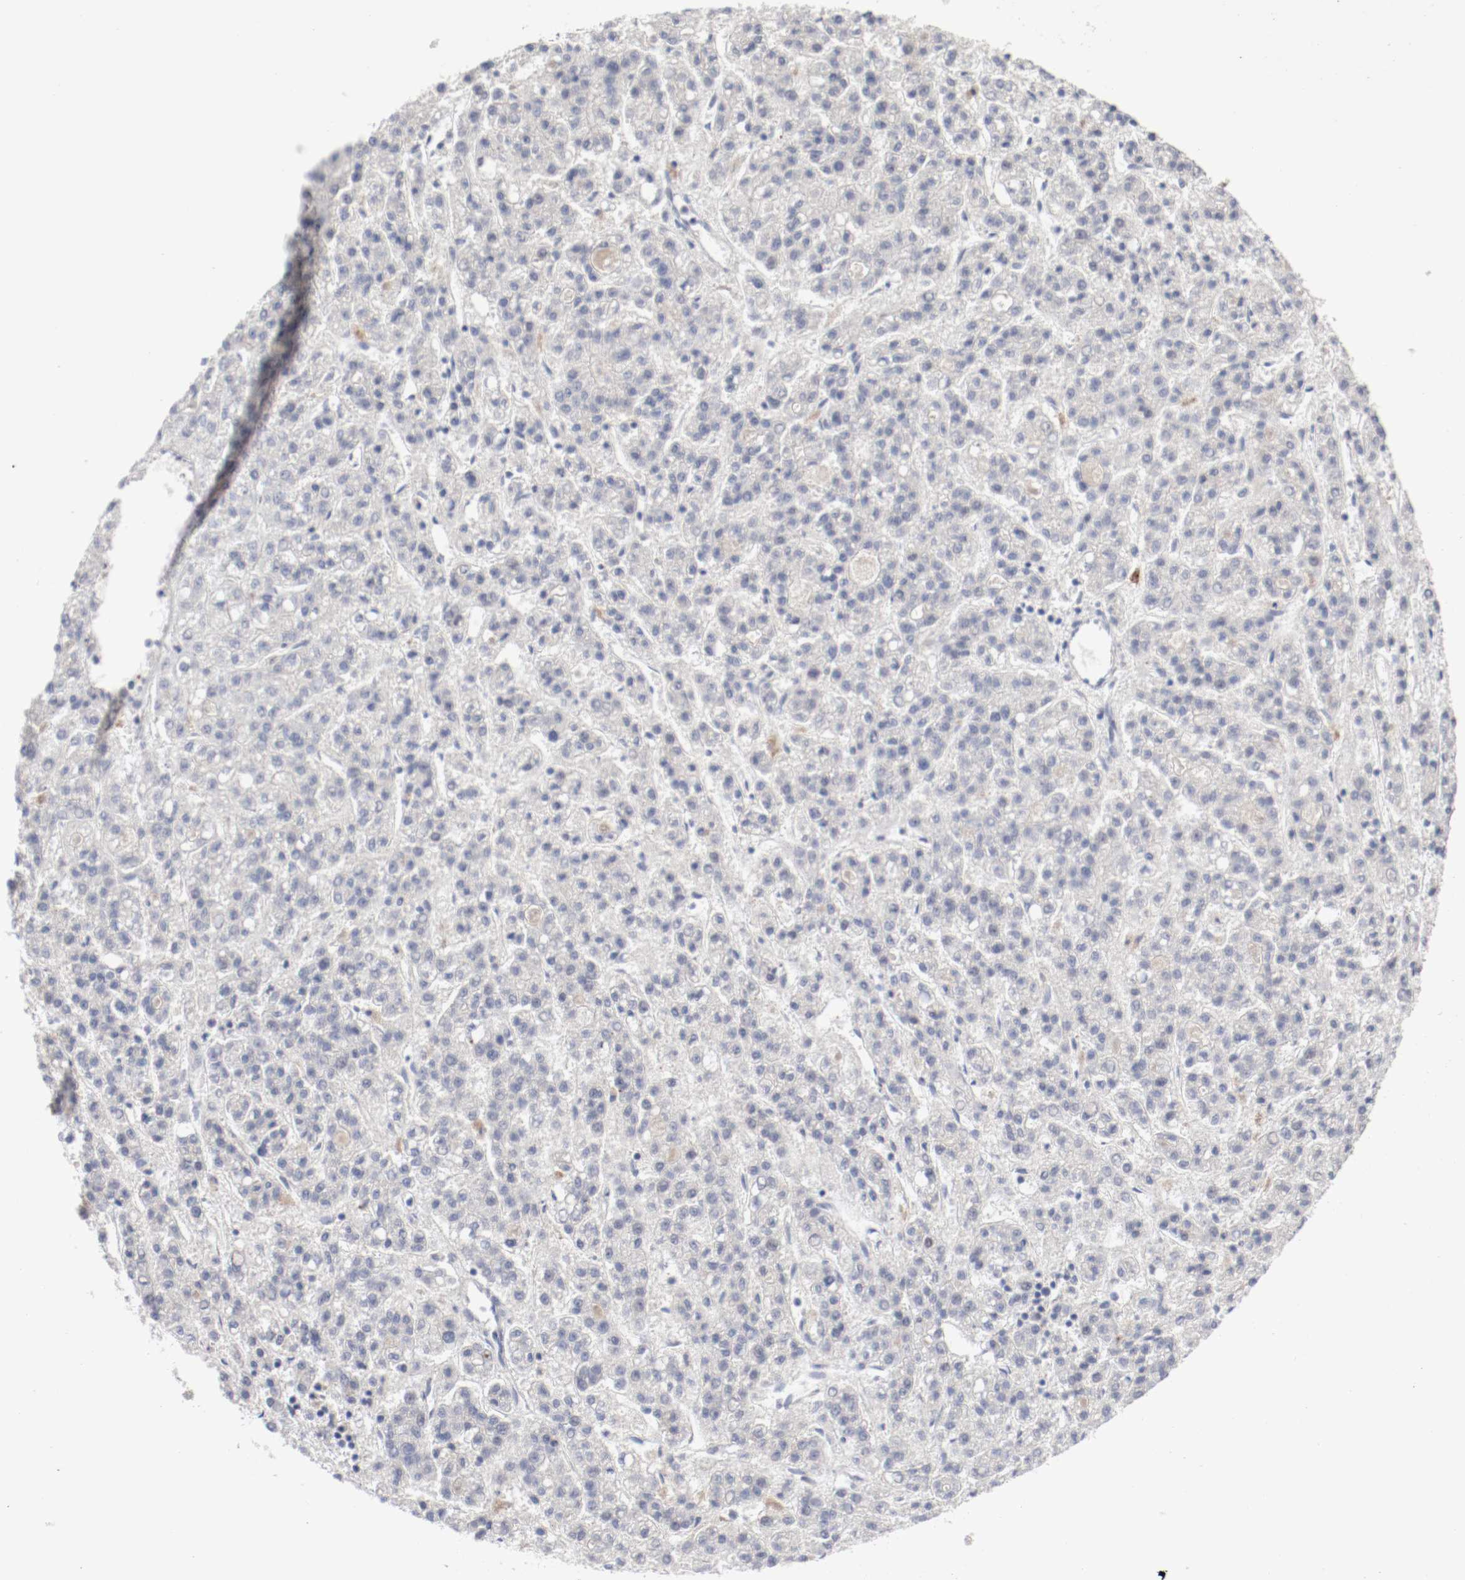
{"staining": {"intensity": "negative", "quantity": "none", "location": "none"}, "tissue": "liver cancer", "cell_type": "Tumor cells", "image_type": "cancer", "snomed": [{"axis": "morphology", "description": "Carcinoma, Hepatocellular, NOS"}, {"axis": "topography", "description": "Liver"}], "caption": "A high-resolution photomicrograph shows IHC staining of liver cancer (hepatocellular carcinoma), which demonstrates no significant staining in tumor cells. The staining is performed using DAB brown chromogen with nuclei counter-stained in using hematoxylin.", "gene": "CBL", "patient": {"sex": "male", "age": 70}}